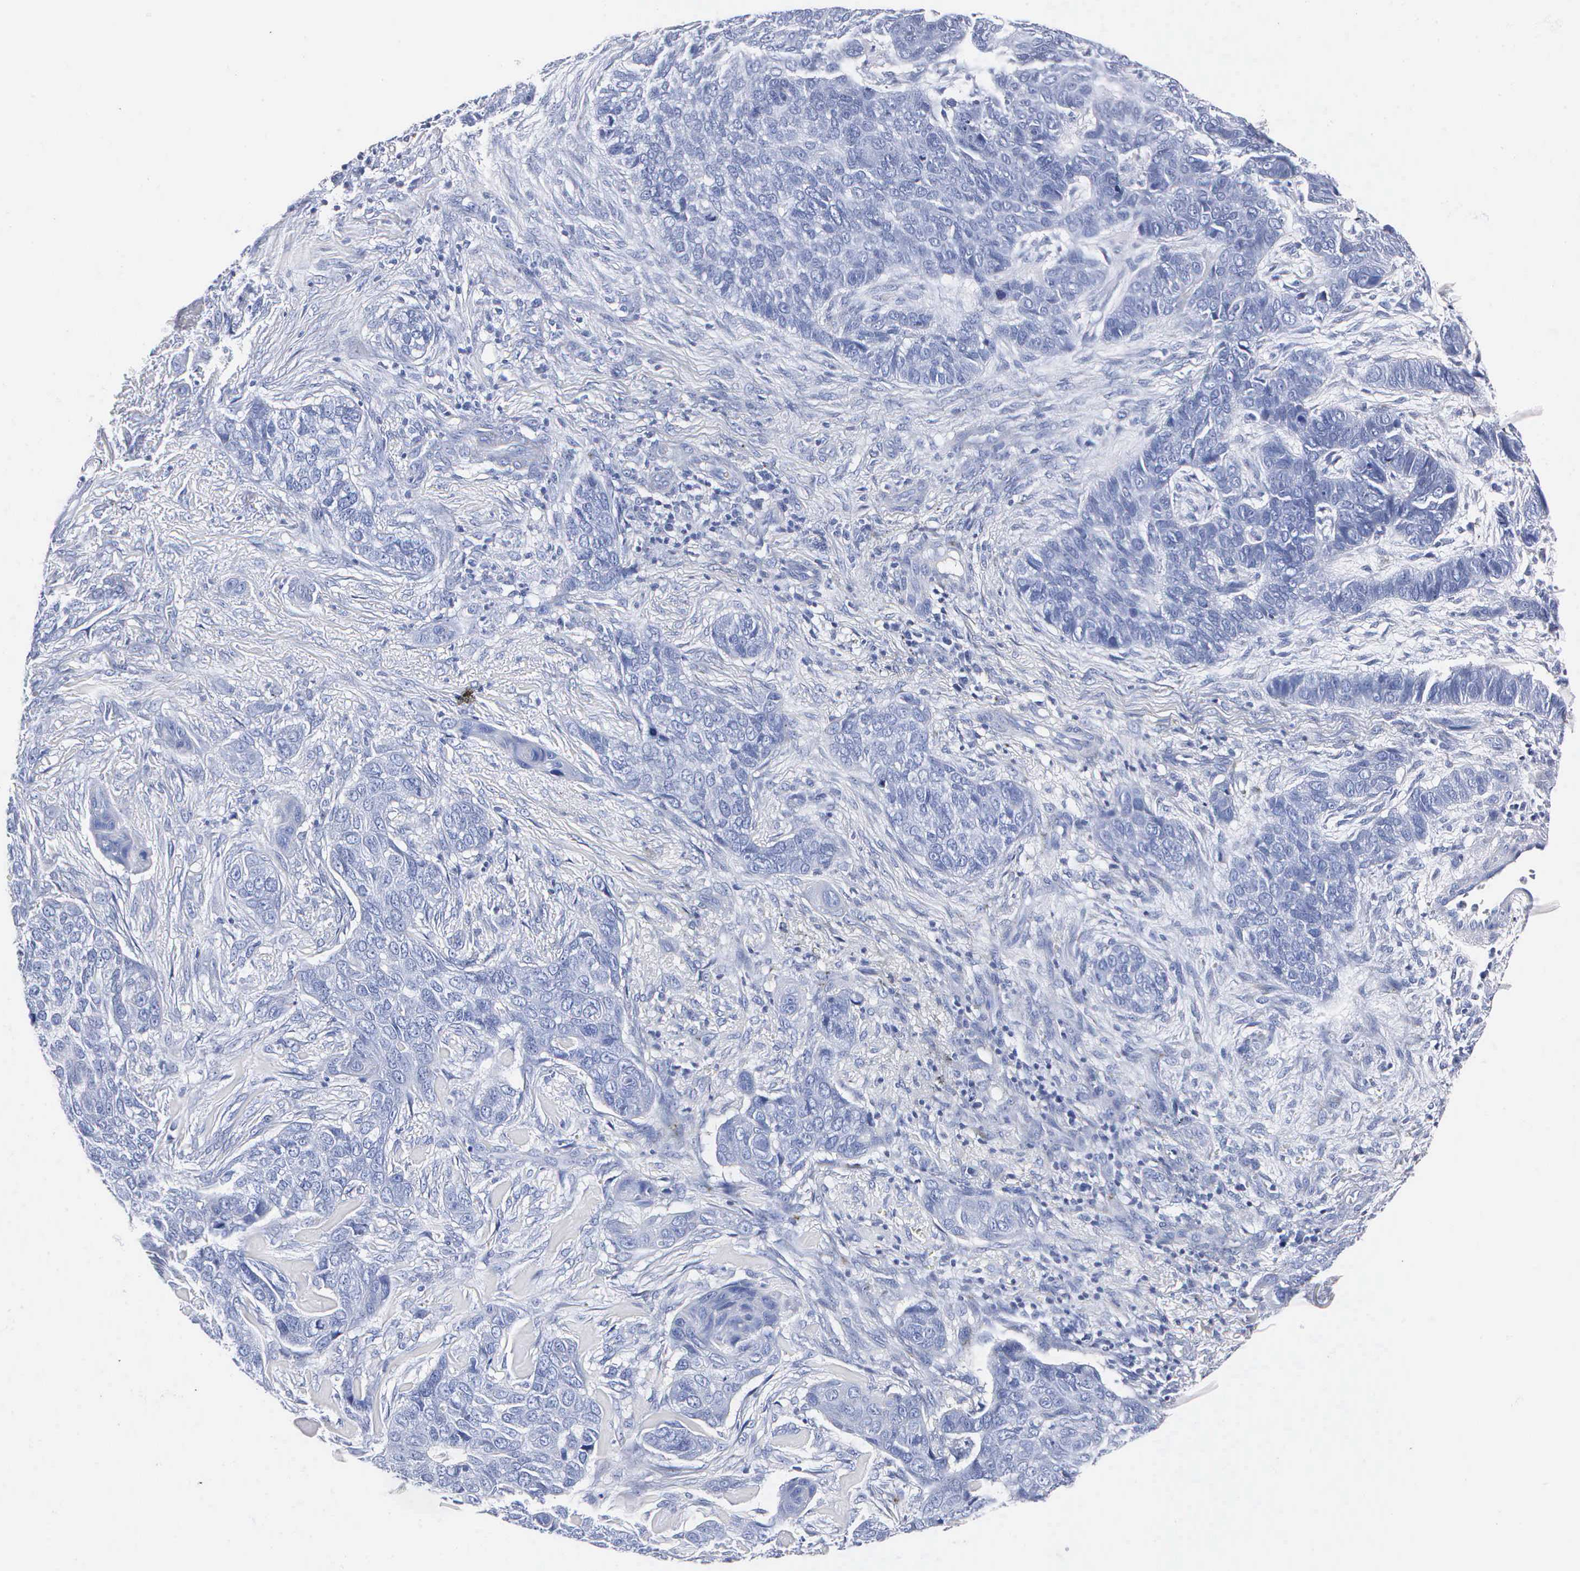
{"staining": {"intensity": "negative", "quantity": "none", "location": "none"}, "tissue": "skin cancer", "cell_type": "Tumor cells", "image_type": "cancer", "snomed": [{"axis": "morphology", "description": "Normal tissue, NOS"}, {"axis": "morphology", "description": "Basal cell carcinoma"}, {"axis": "topography", "description": "Skin"}], "caption": "Human skin cancer (basal cell carcinoma) stained for a protein using IHC shows no staining in tumor cells.", "gene": "ENO2", "patient": {"sex": "male", "age": 81}}